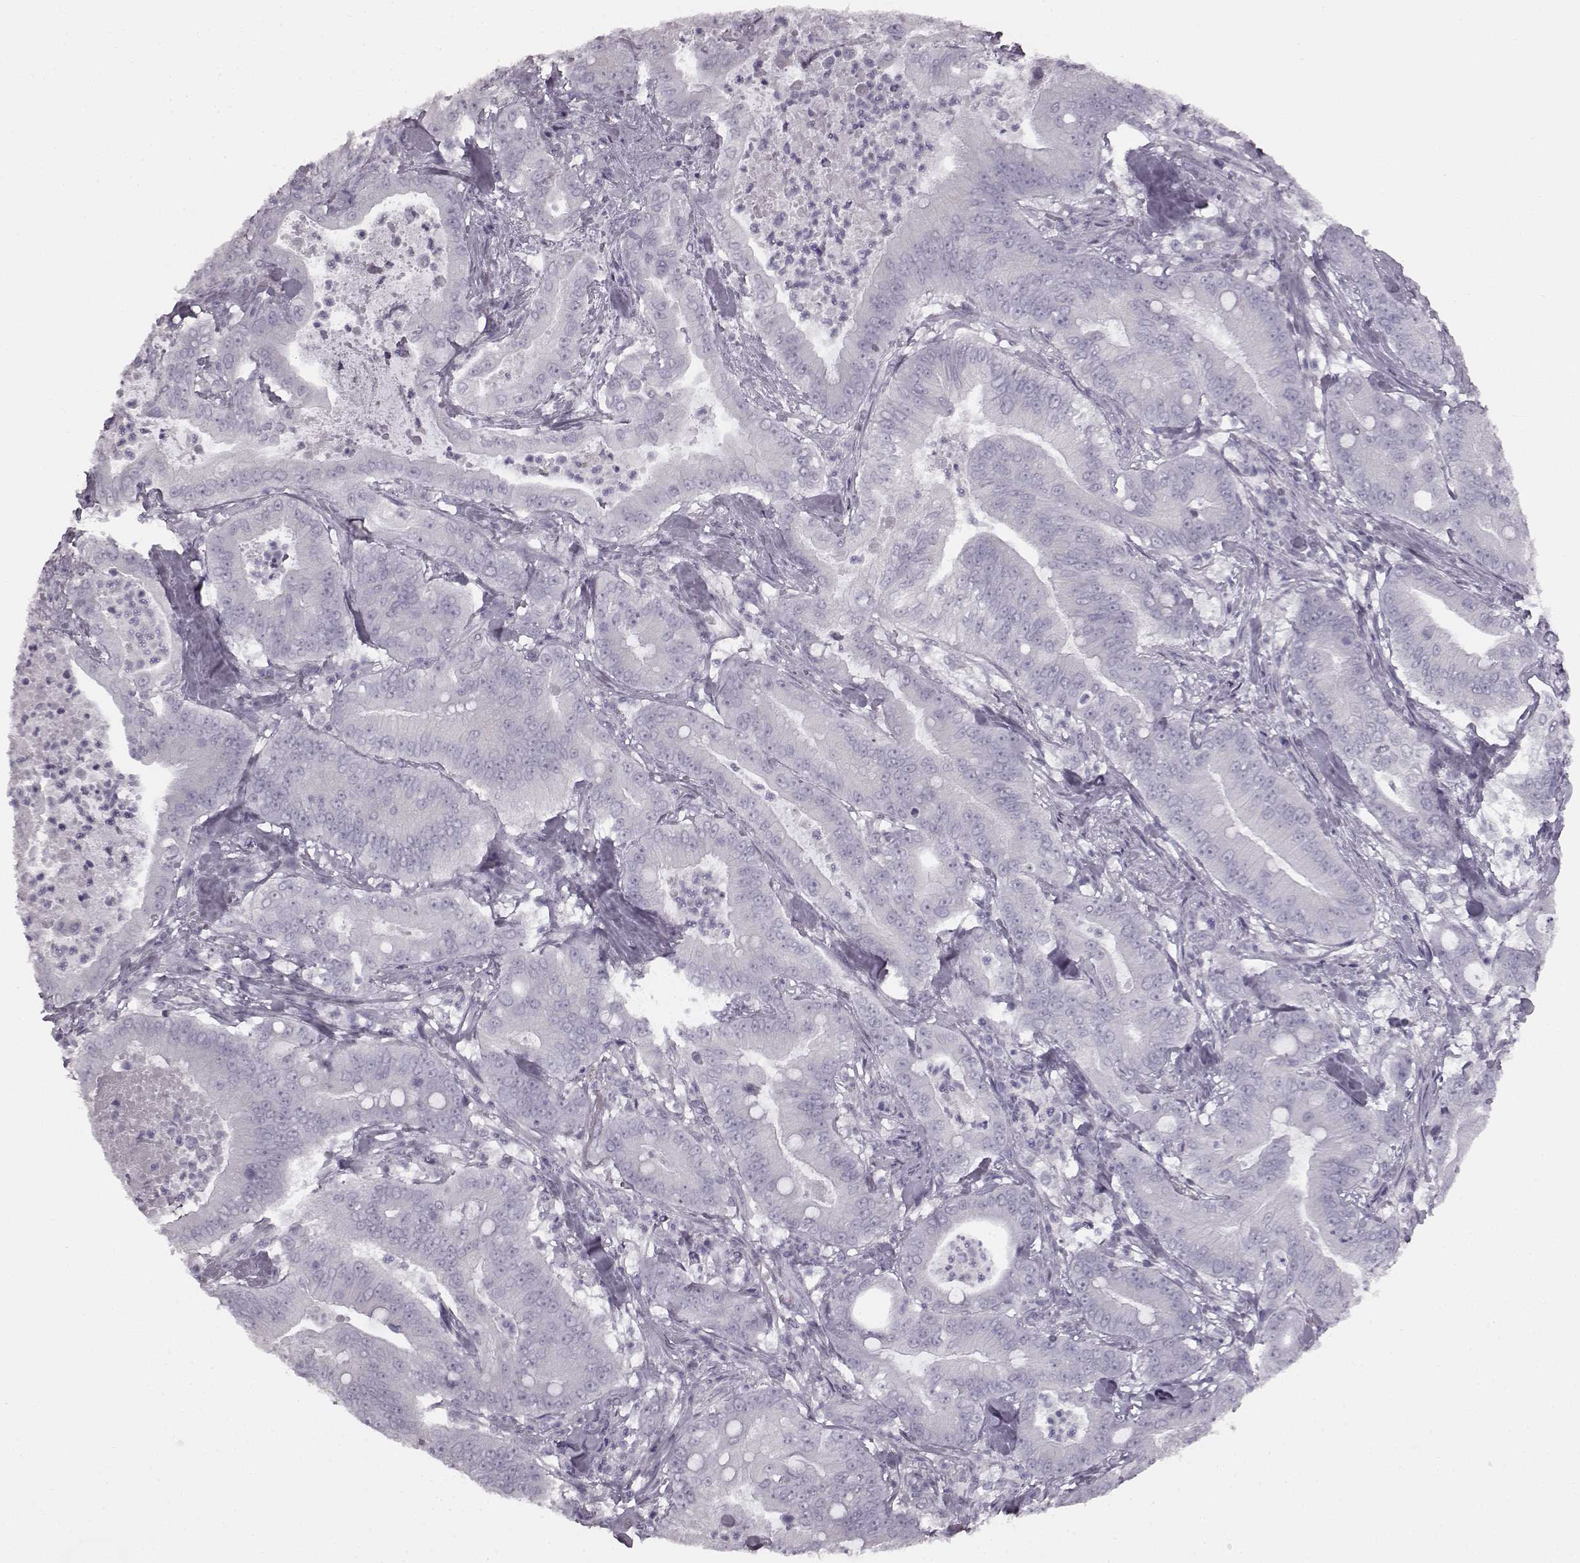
{"staining": {"intensity": "negative", "quantity": "none", "location": "none"}, "tissue": "pancreatic cancer", "cell_type": "Tumor cells", "image_type": "cancer", "snomed": [{"axis": "morphology", "description": "Adenocarcinoma, NOS"}, {"axis": "topography", "description": "Pancreas"}], "caption": "IHC photomicrograph of neoplastic tissue: human pancreatic adenocarcinoma stained with DAB shows no significant protein expression in tumor cells.", "gene": "SEMG2", "patient": {"sex": "male", "age": 71}}